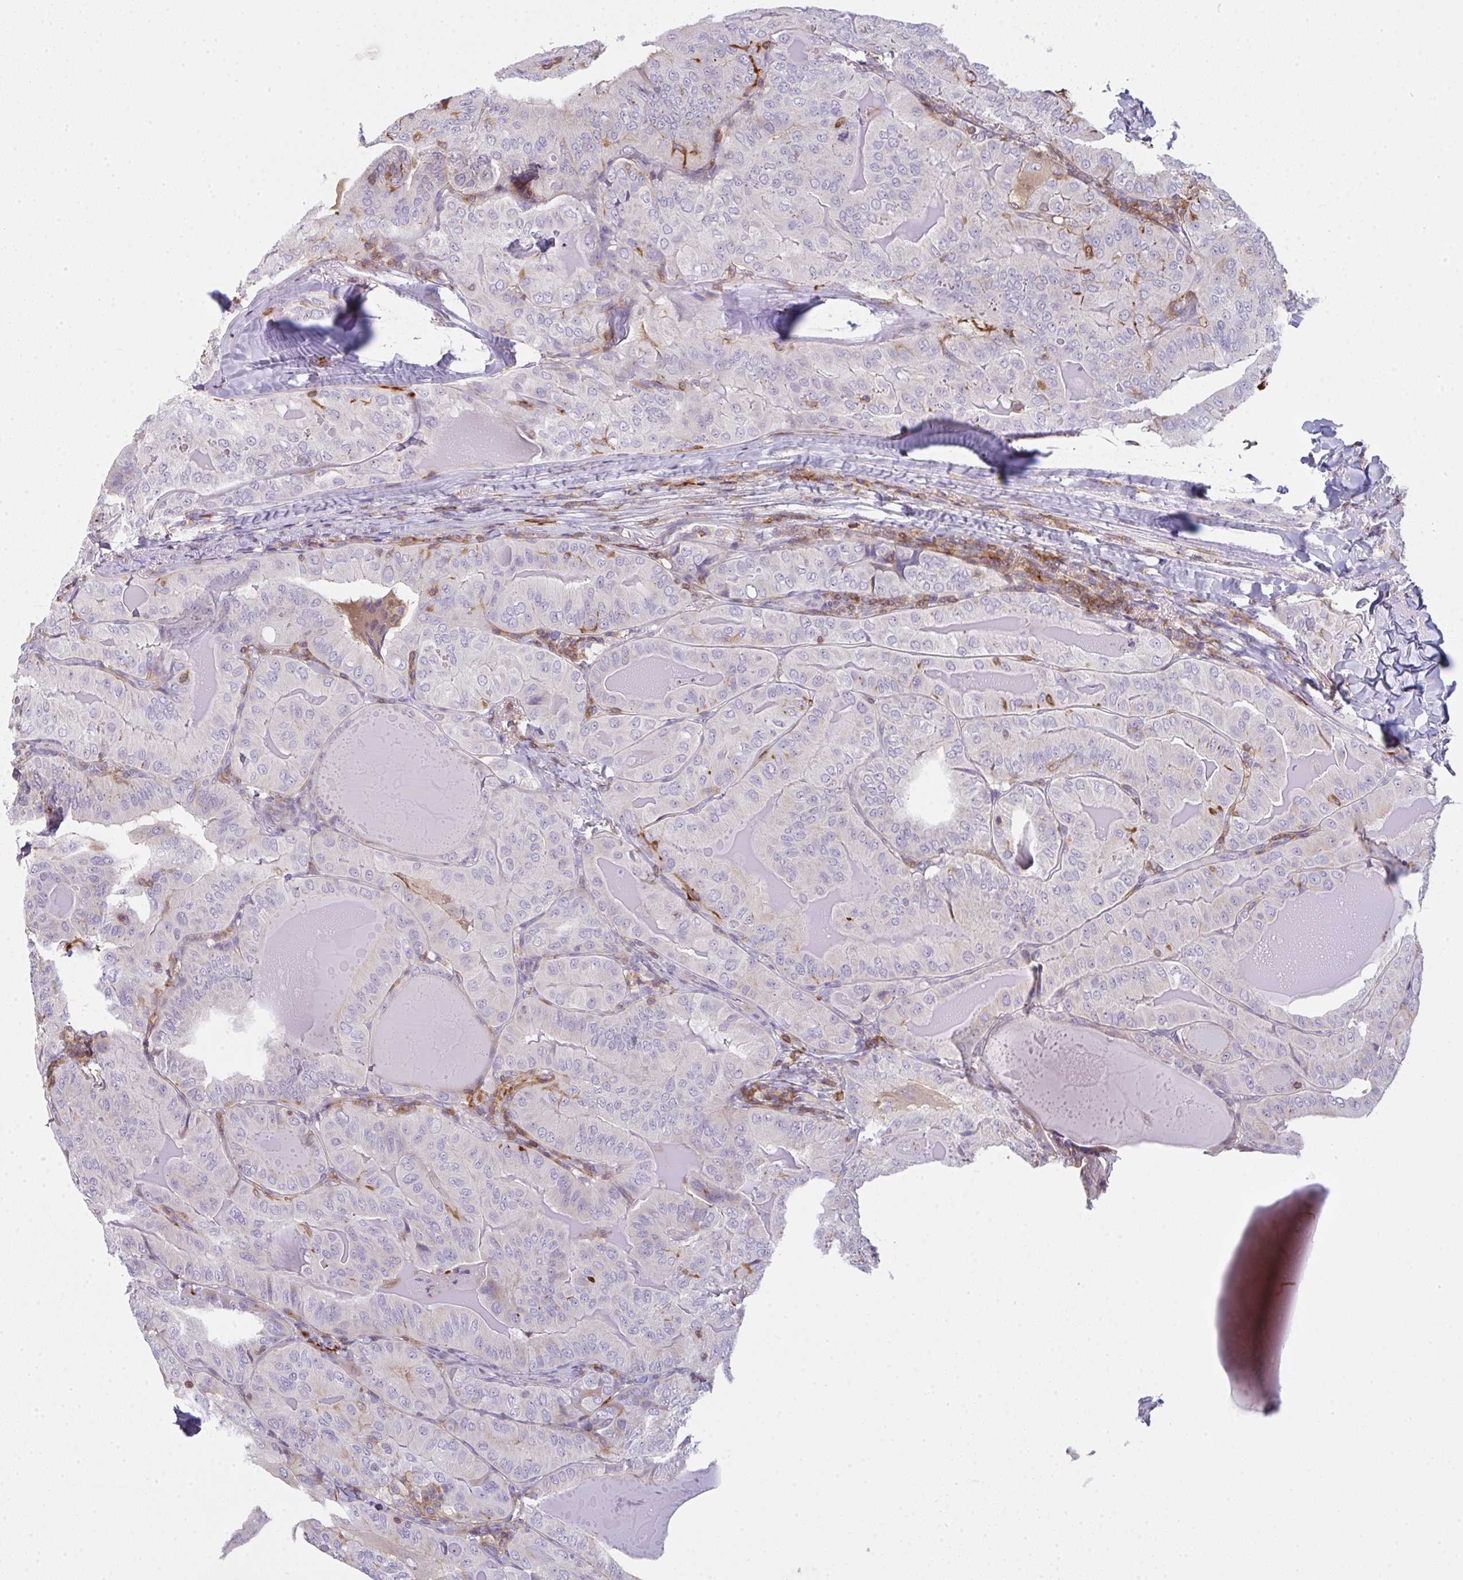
{"staining": {"intensity": "negative", "quantity": "none", "location": "none"}, "tissue": "thyroid cancer", "cell_type": "Tumor cells", "image_type": "cancer", "snomed": [{"axis": "morphology", "description": "Papillary adenocarcinoma, NOS"}, {"axis": "topography", "description": "Thyroid gland"}], "caption": "Papillary adenocarcinoma (thyroid) stained for a protein using immunohistochemistry reveals no expression tumor cells.", "gene": "CD80", "patient": {"sex": "female", "age": 68}}